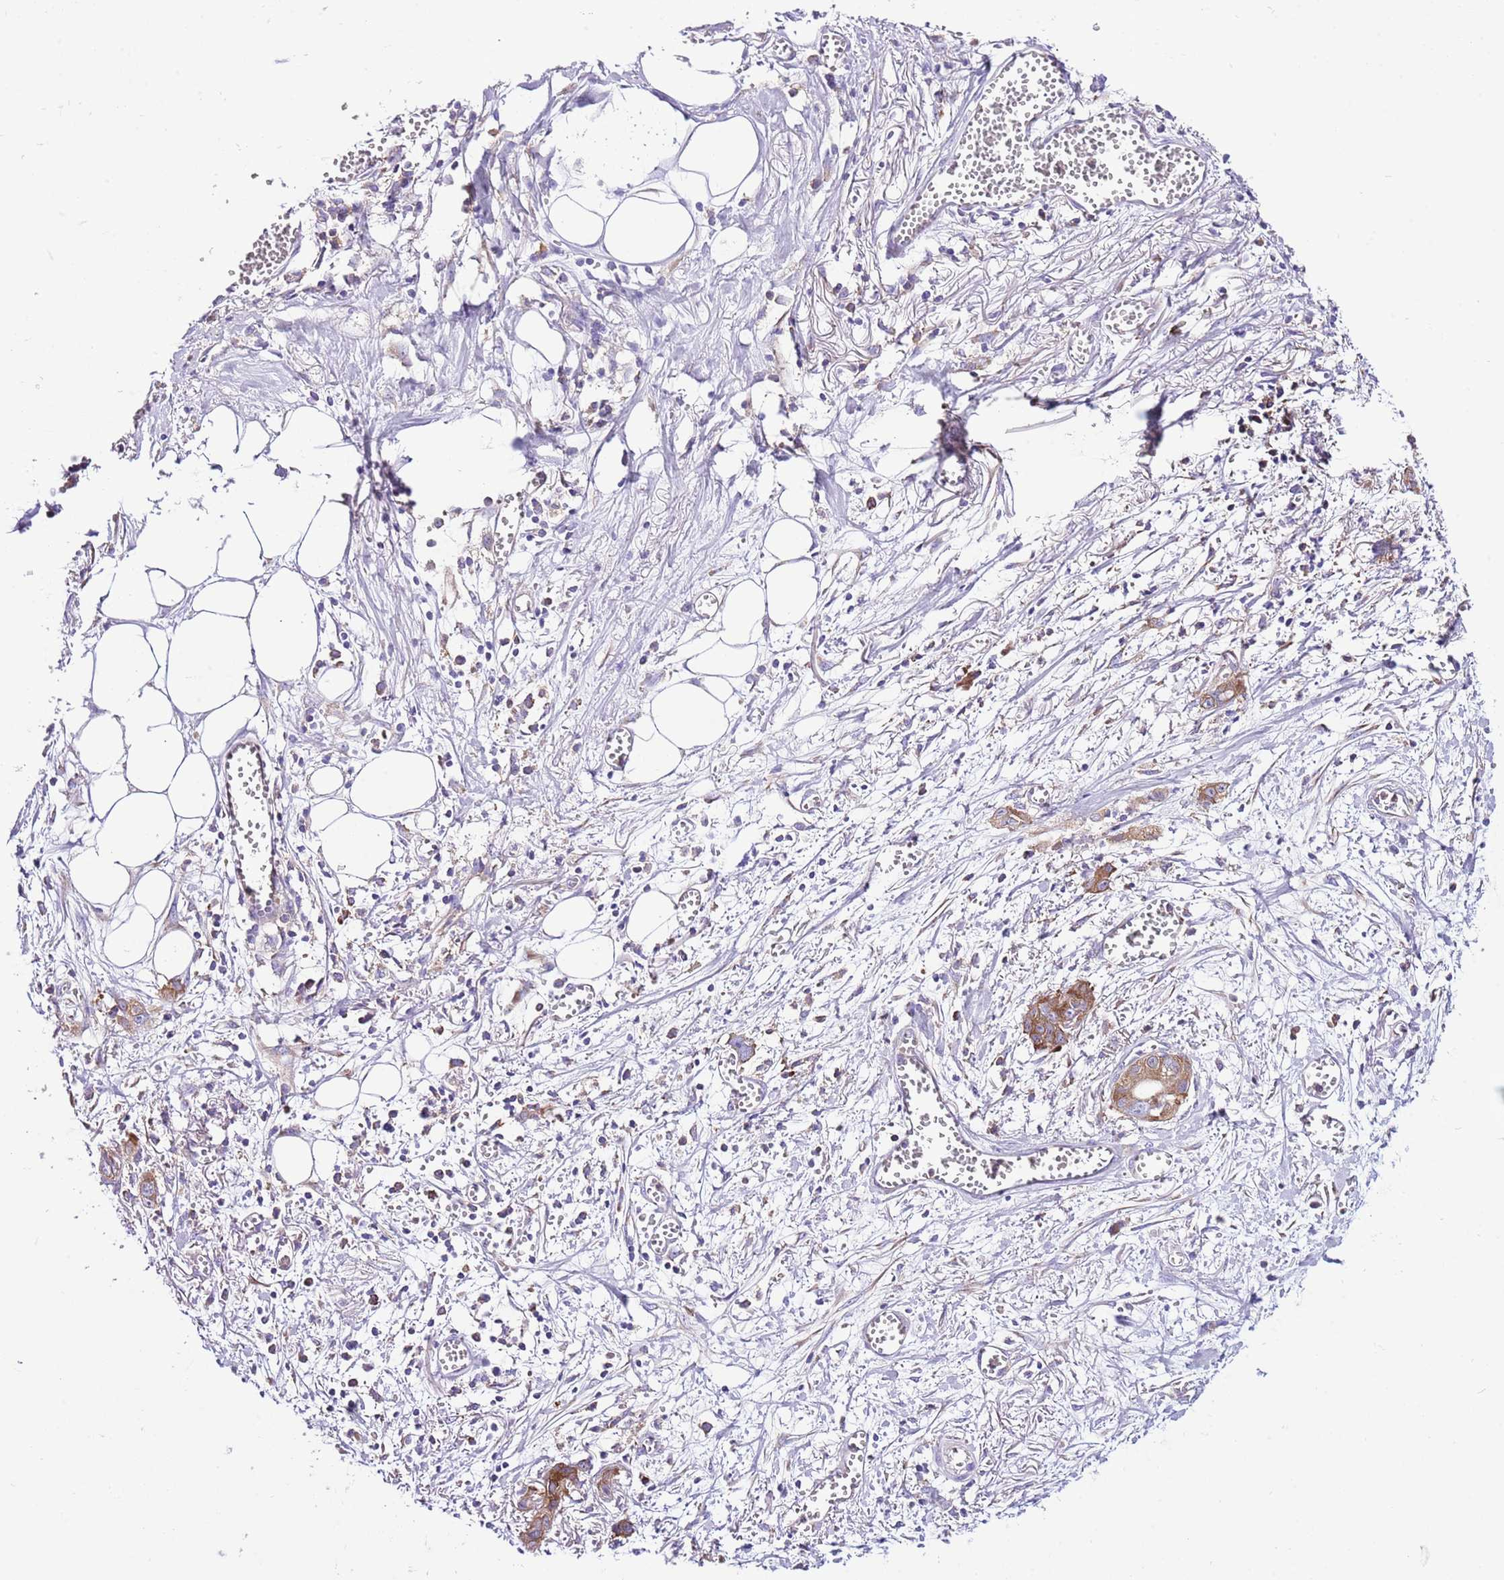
{"staining": {"intensity": "strong", "quantity": ">75%", "location": "cytoplasmic/membranous"}, "tissue": "ovarian cancer", "cell_type": "Tumor cells", "image_type": "cancer", "snomed": [{"axis": "morphology", "description": "Cystadenocarcinoma, mucinous, NOS"}, {"axis": "topography", "description": "Ovary"}], "caption": "Human ovarian cancer (mucinous cystadenocarcinoma) stained with a brown dye displays strong cytoplasmic/membranous positive positivity in approximately >75% of tumor cells.", "gene": "RPS10", "patient": {"sex": "female", "age": 70}}